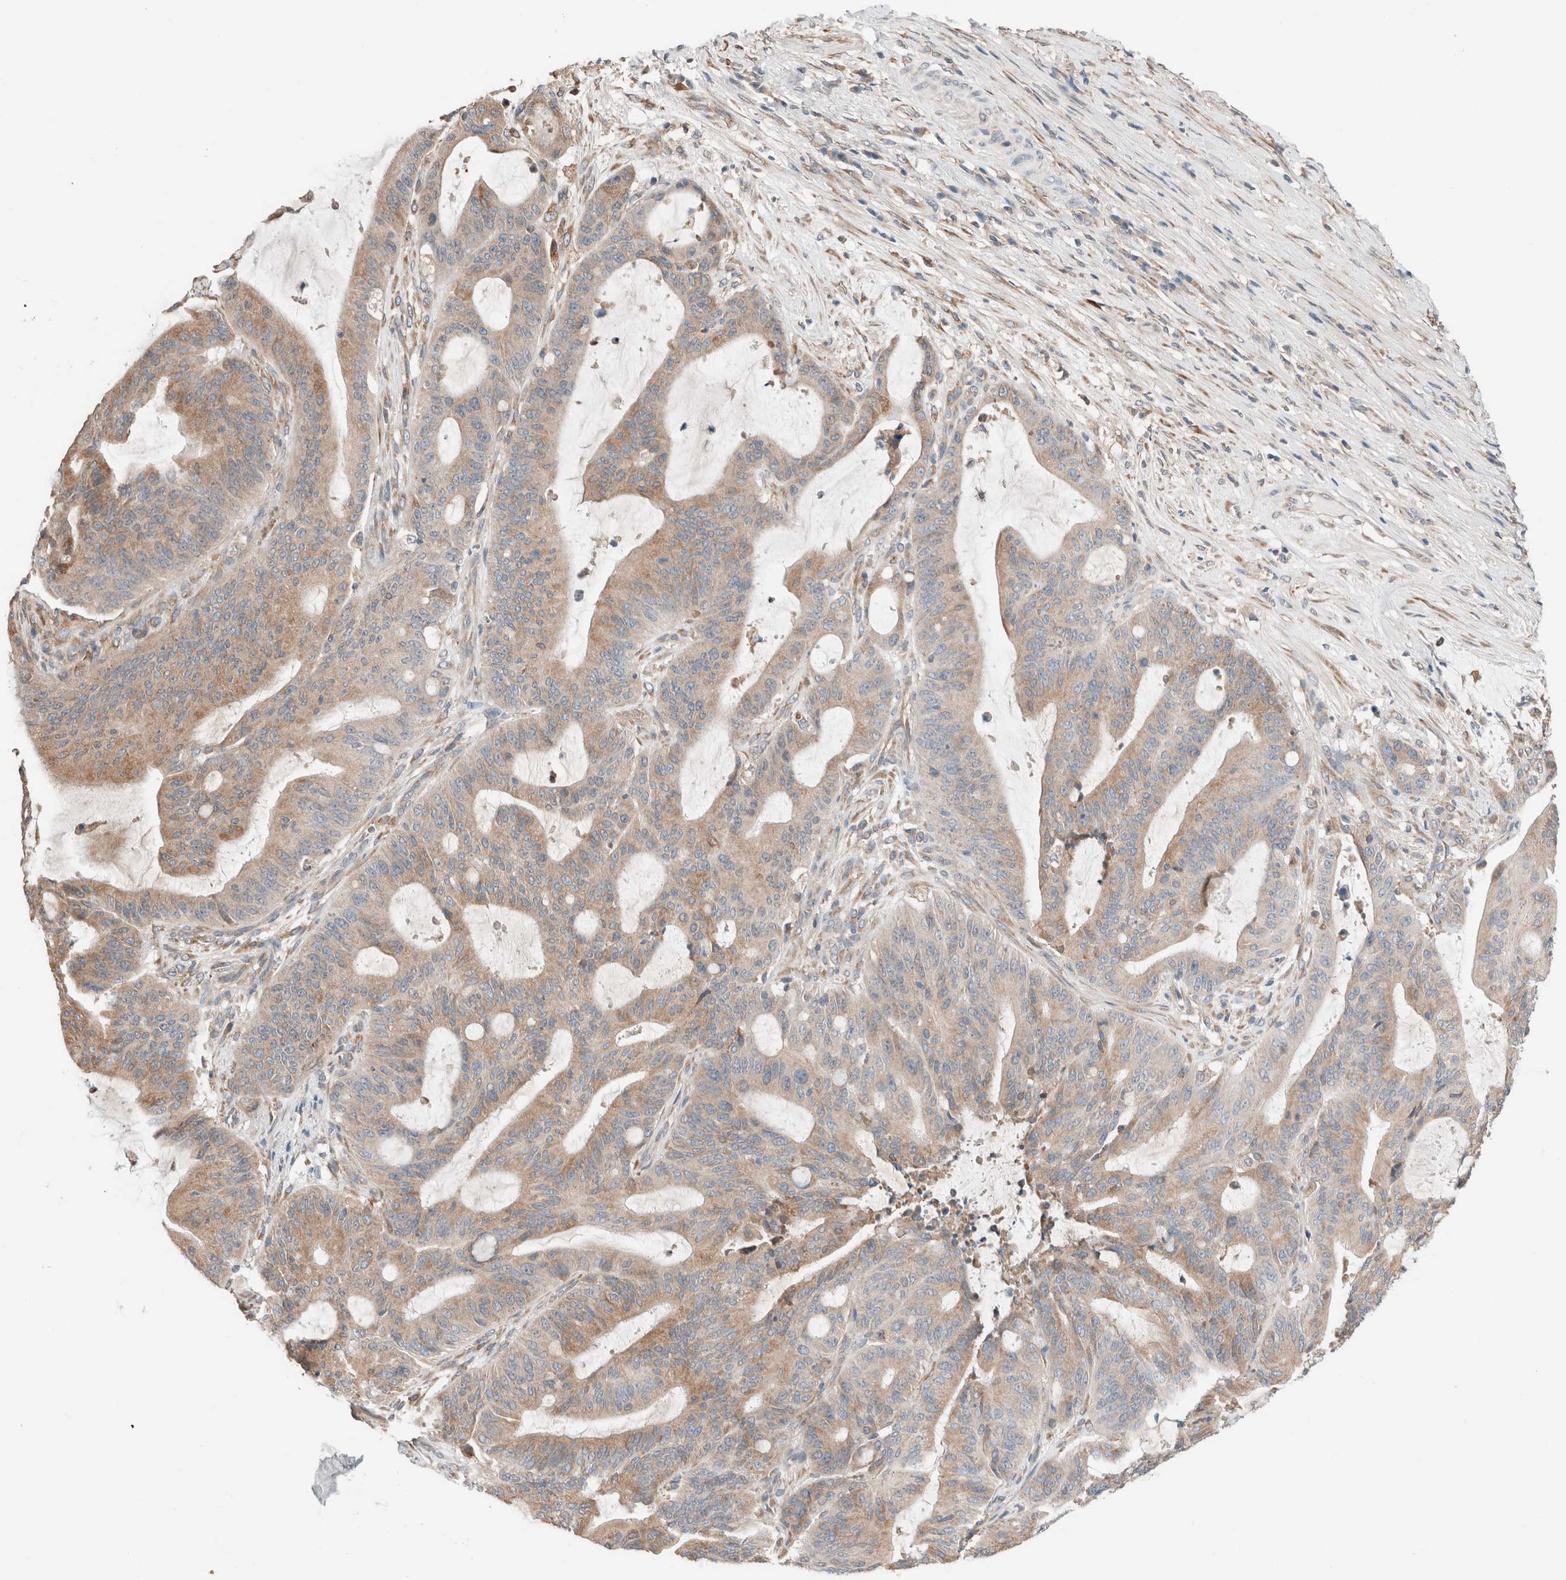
{"staining": {"intensity": "weak", "quantity": ">75%", "location": "cytoplasmic/membranous"}, "tissue": "liver cancer", "cell_type": "Tumor cells", "image_type": "cancer", "snomed": [{"axis": "morphology", "description": "Normal tissue, NOS"}, {"axis": "morphology", "description": "Cholangiocarcinoma"}, {"axis": "topography", "description": "Liver"}, {"axis": "topography", "description": "Peripheral nerve tissue"}], "caption": "IHC of liver cancer (cholangiocarcinoma) demonstrates low levels of weak cytoplasmic/membranous staining in about >75% of tumor cells. (brown staining indicates protein expression, while blue staining denotes nuclei).", "gene": "PCM1", "patient": {"sex": "female", "age": 73}}